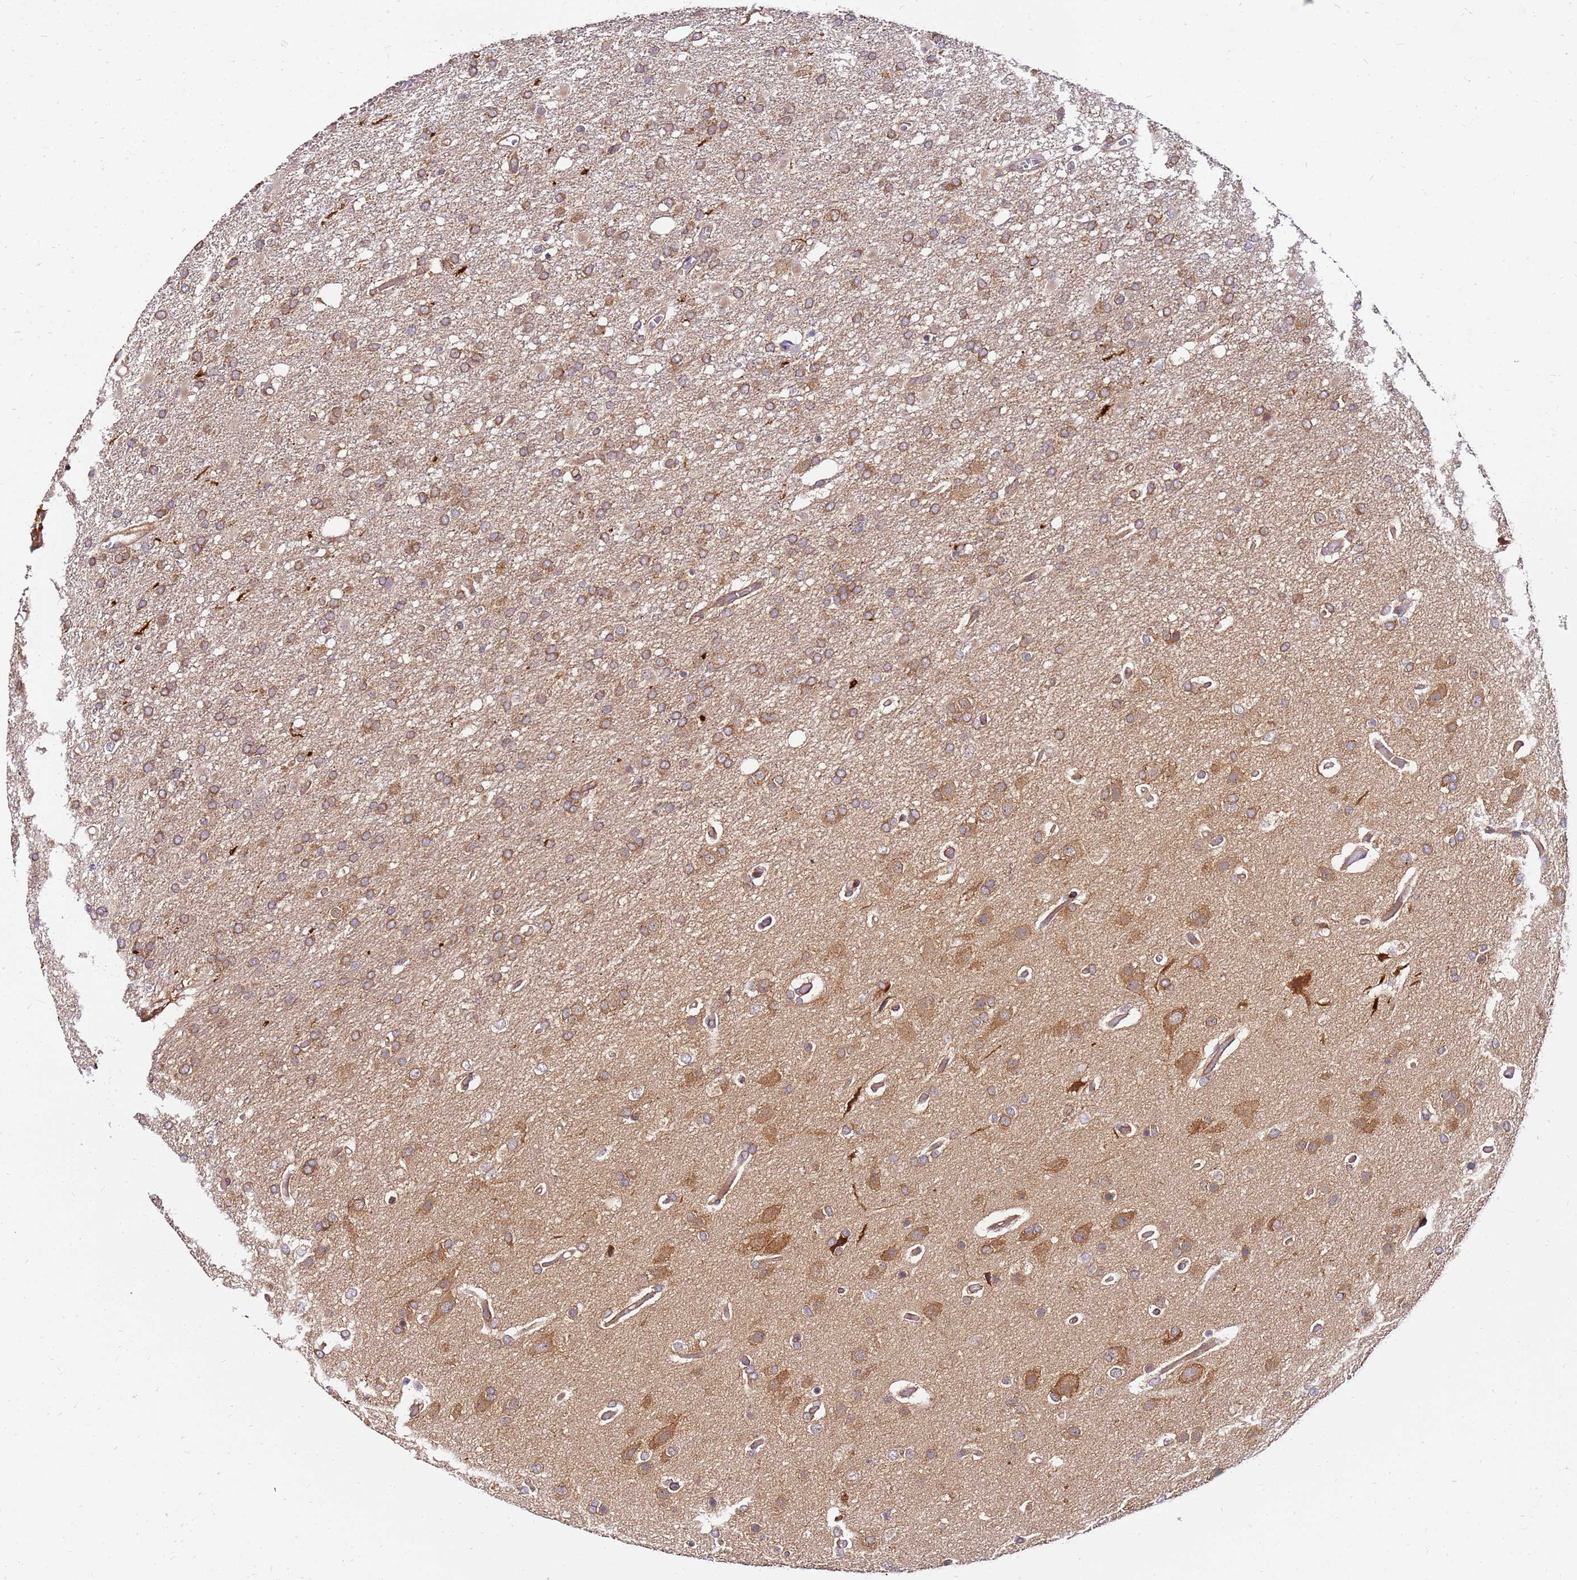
{"staining": {"intensity": "moderate", "quantity": ">75%", "location": "cytoplasmic/membranous"}, "tissue": "glioma", "cell_type": "Tumor cells", "image_type": "cancer", "snomed": [{"axis": "morphology", "description": "Glioma, malignant, High grade"}, {"axis": "topography", "description": "Brain"}], "caption": "Tumor cells reveal medium levels of moderate cytoplasmic/membranous staining in approximately >75% of cells in glioma.", "gene": "PIH1D1", "patient": {"sex": "female", "age": 74}}